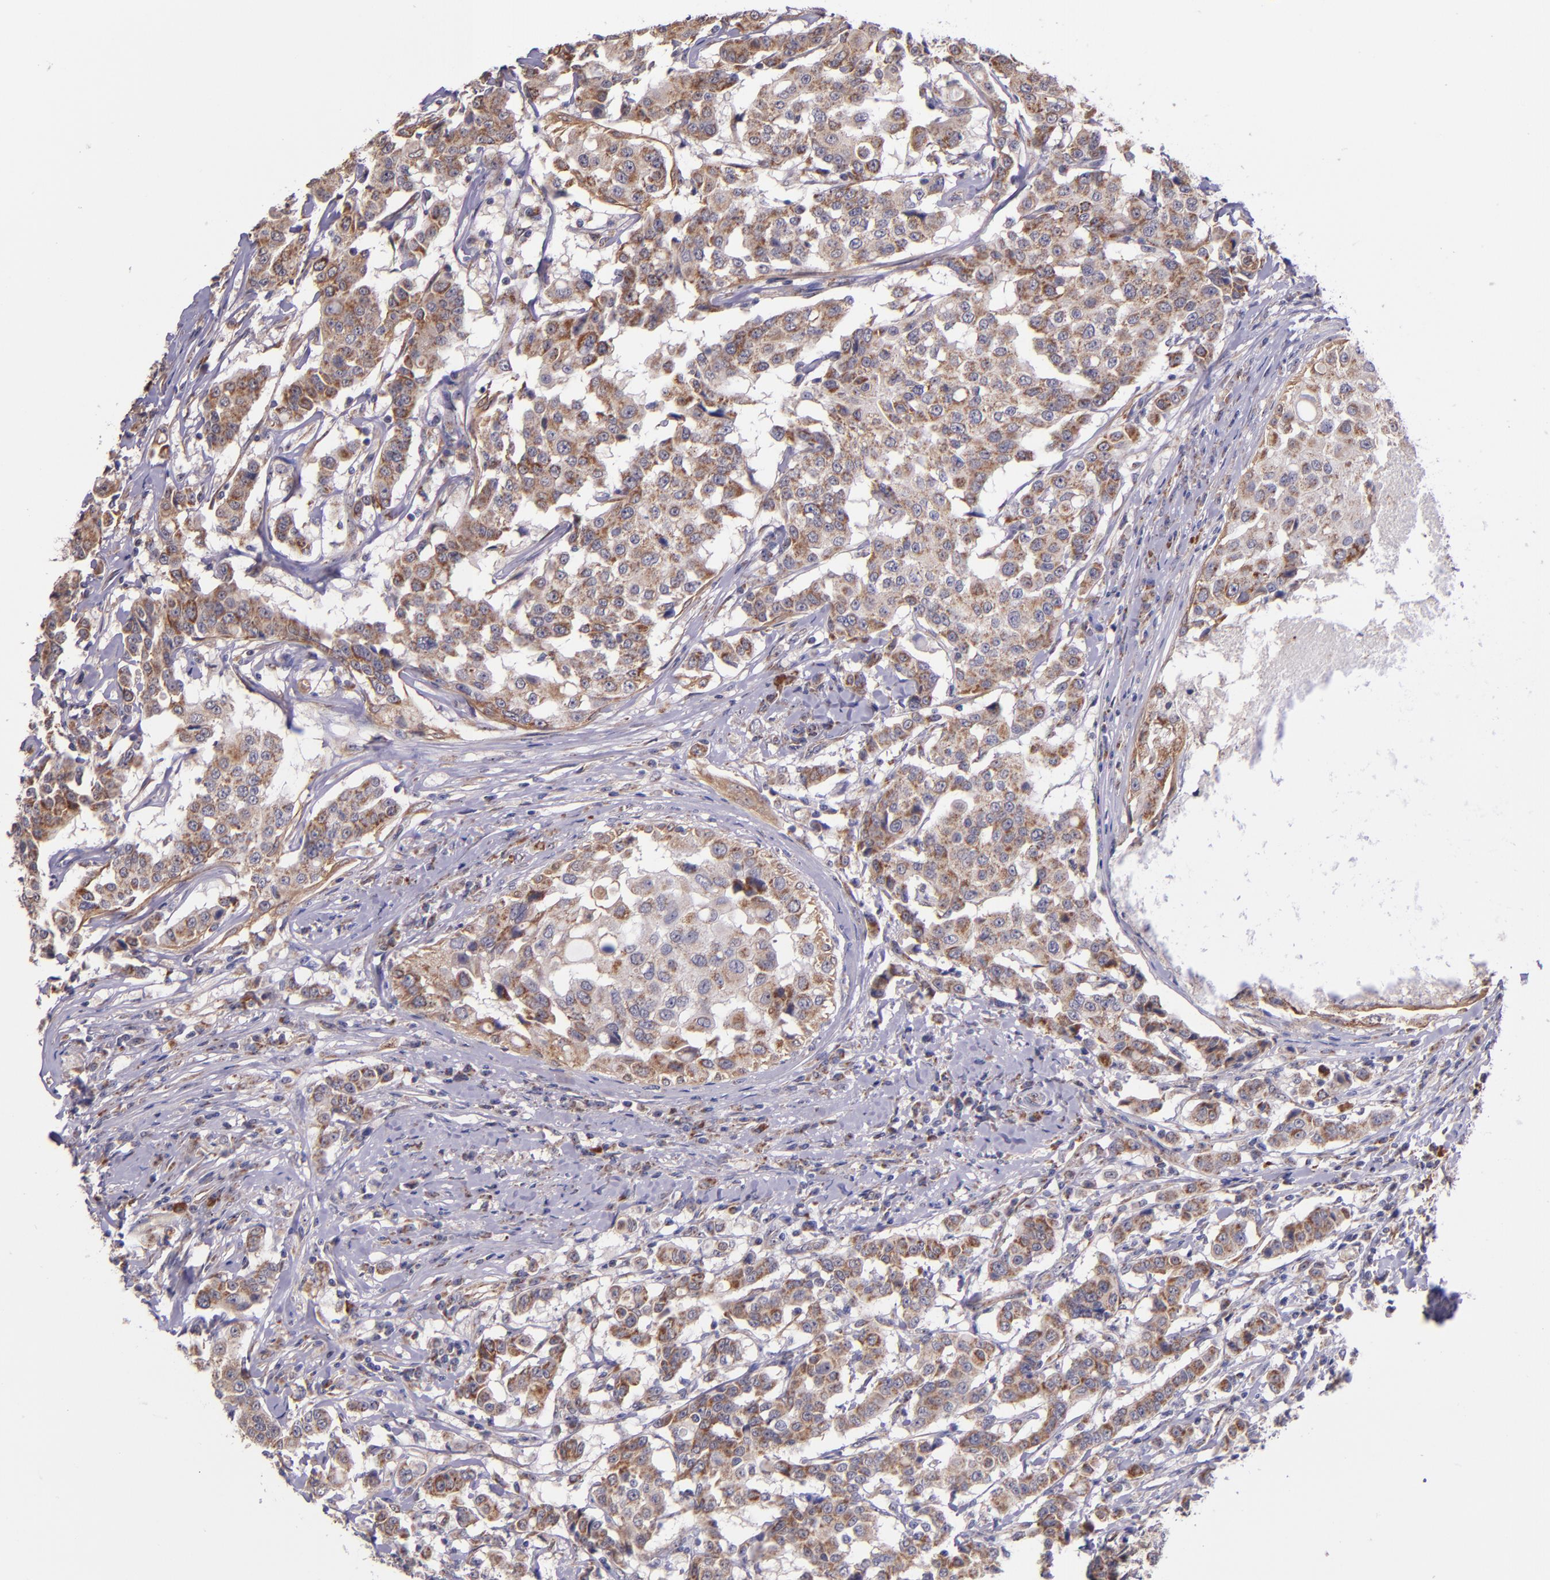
{"staining": {"intensity": "moderate", "quantity": ">75%", "location": "cytoplasmic/membranous"}, "tissue": "breast cancer", "cell_type": "Tumor cells", "image_type": "cancer", "snomed": [{"axis": "morphology", "description": "Duct carcinoma"}, {"axis": "topography", "description": "Breast"}], "caption": "The immunohistochemical stain shows moderate cytoplasmic/membranous staining in tumor cells of breast intraductal carcinoma tissue.", "gene": "SHC1", "patient": {"sex": "female", "age": 27}}